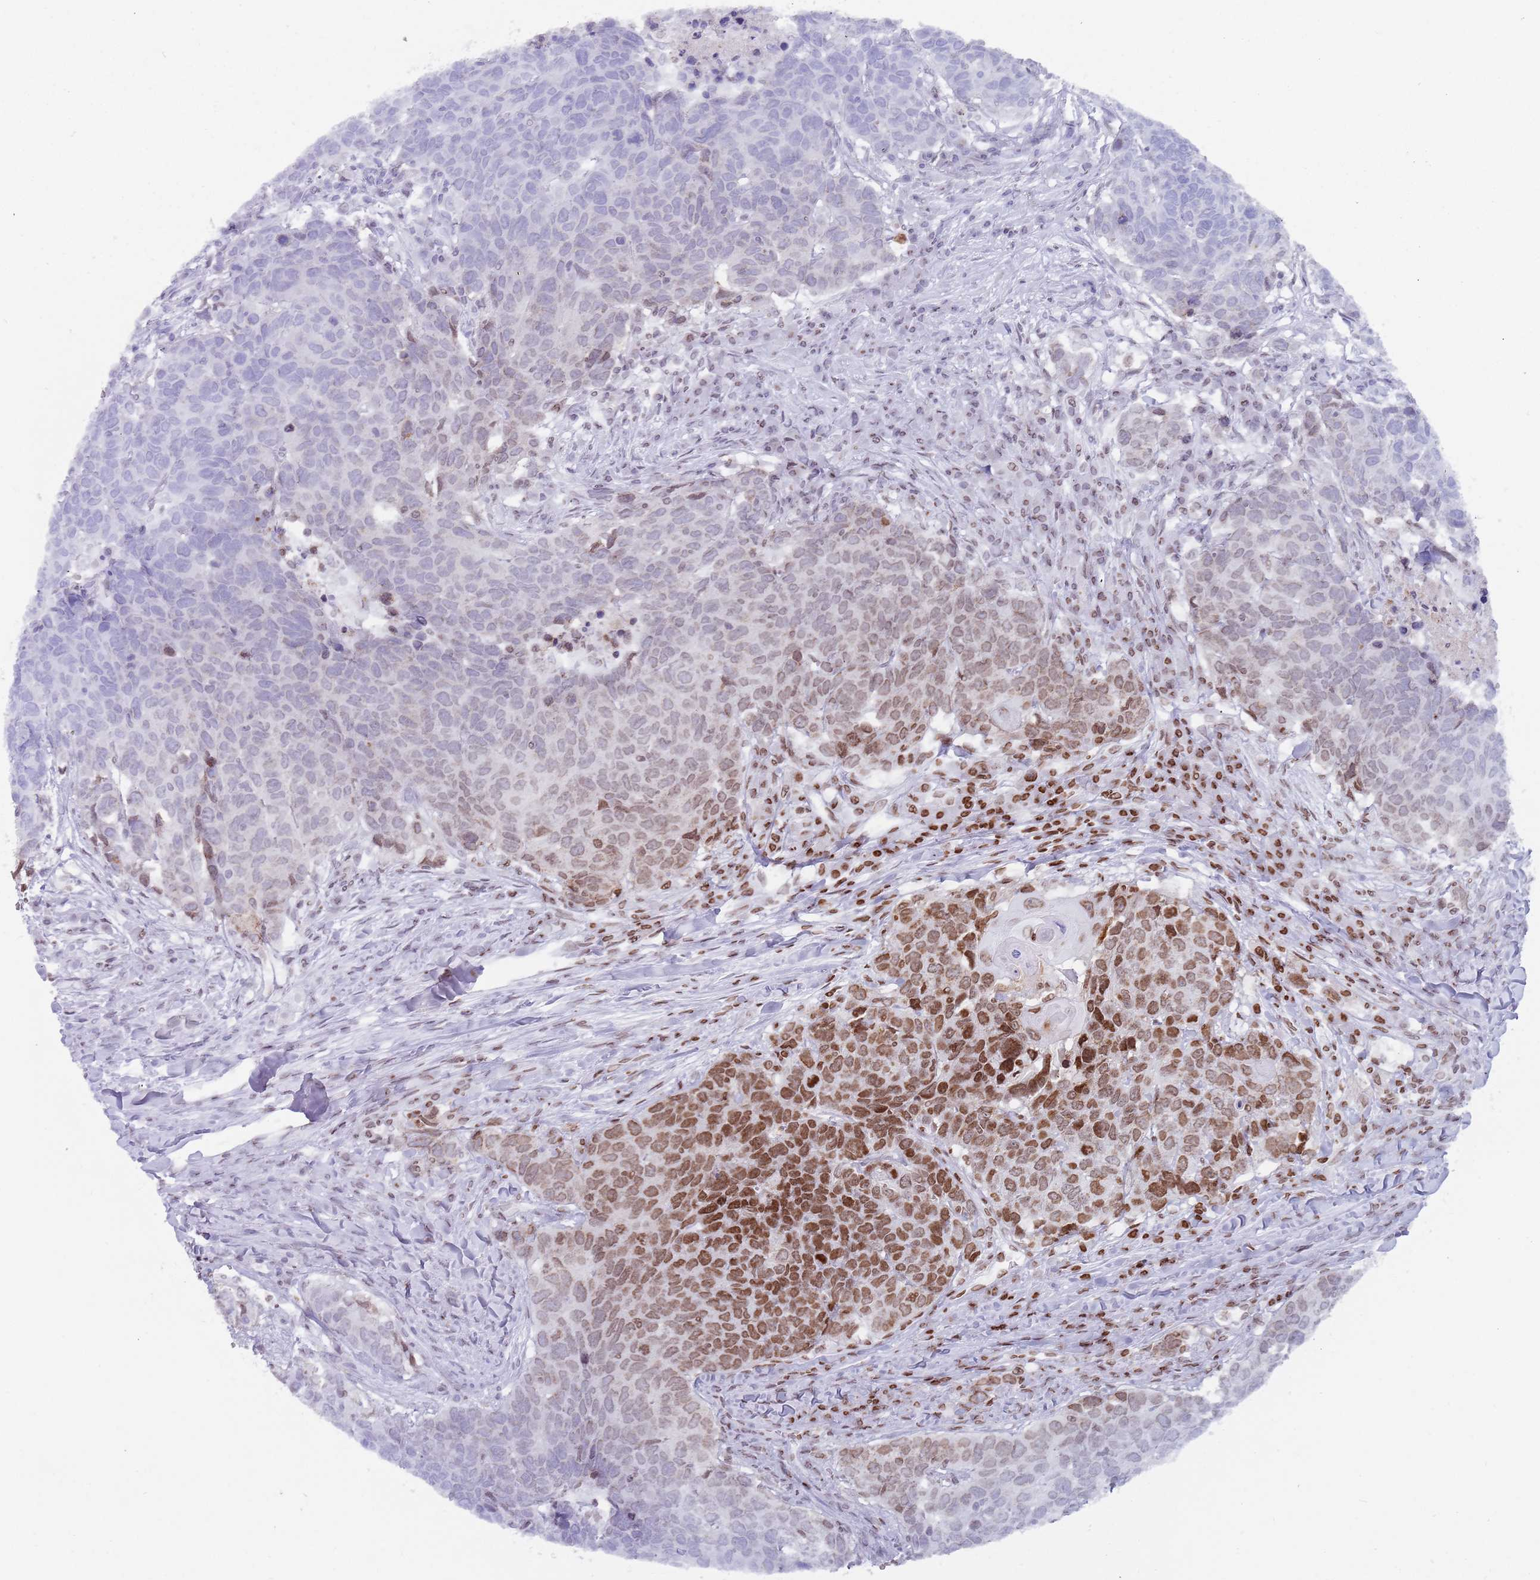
{"staining": {"intensity": "moderate", "quantity": "25%-75%", "location": "nuclear"}, "tissue": "head and neck cancer", "cell_type": "Tumor cells", "image_type": "cancer", "snomed": [{"axis": "morphology", "description": "Normal tissue, NOS"}, {"axis": "morphology", "description": "Squamous cell carcinoma, NOS"}, {"axis": "topography", "description": "Skeletal muscle"}, {"axis": "topography", "description": "Vascular tissue"}, {"axis": "topography", "description": "Peripheral nerve tissue"}, {"axis": "topography", "description": "Head-Neck"}], "caption": "IHC image of head and neck squamous cell carcinoma stained for a protein (brown), which displays medium levels of moderate nuclear positivity in approximately 25%-75% of tumor cells.", "gene": "HDAC8", "patient": {"sex": "male", "age": 66}}